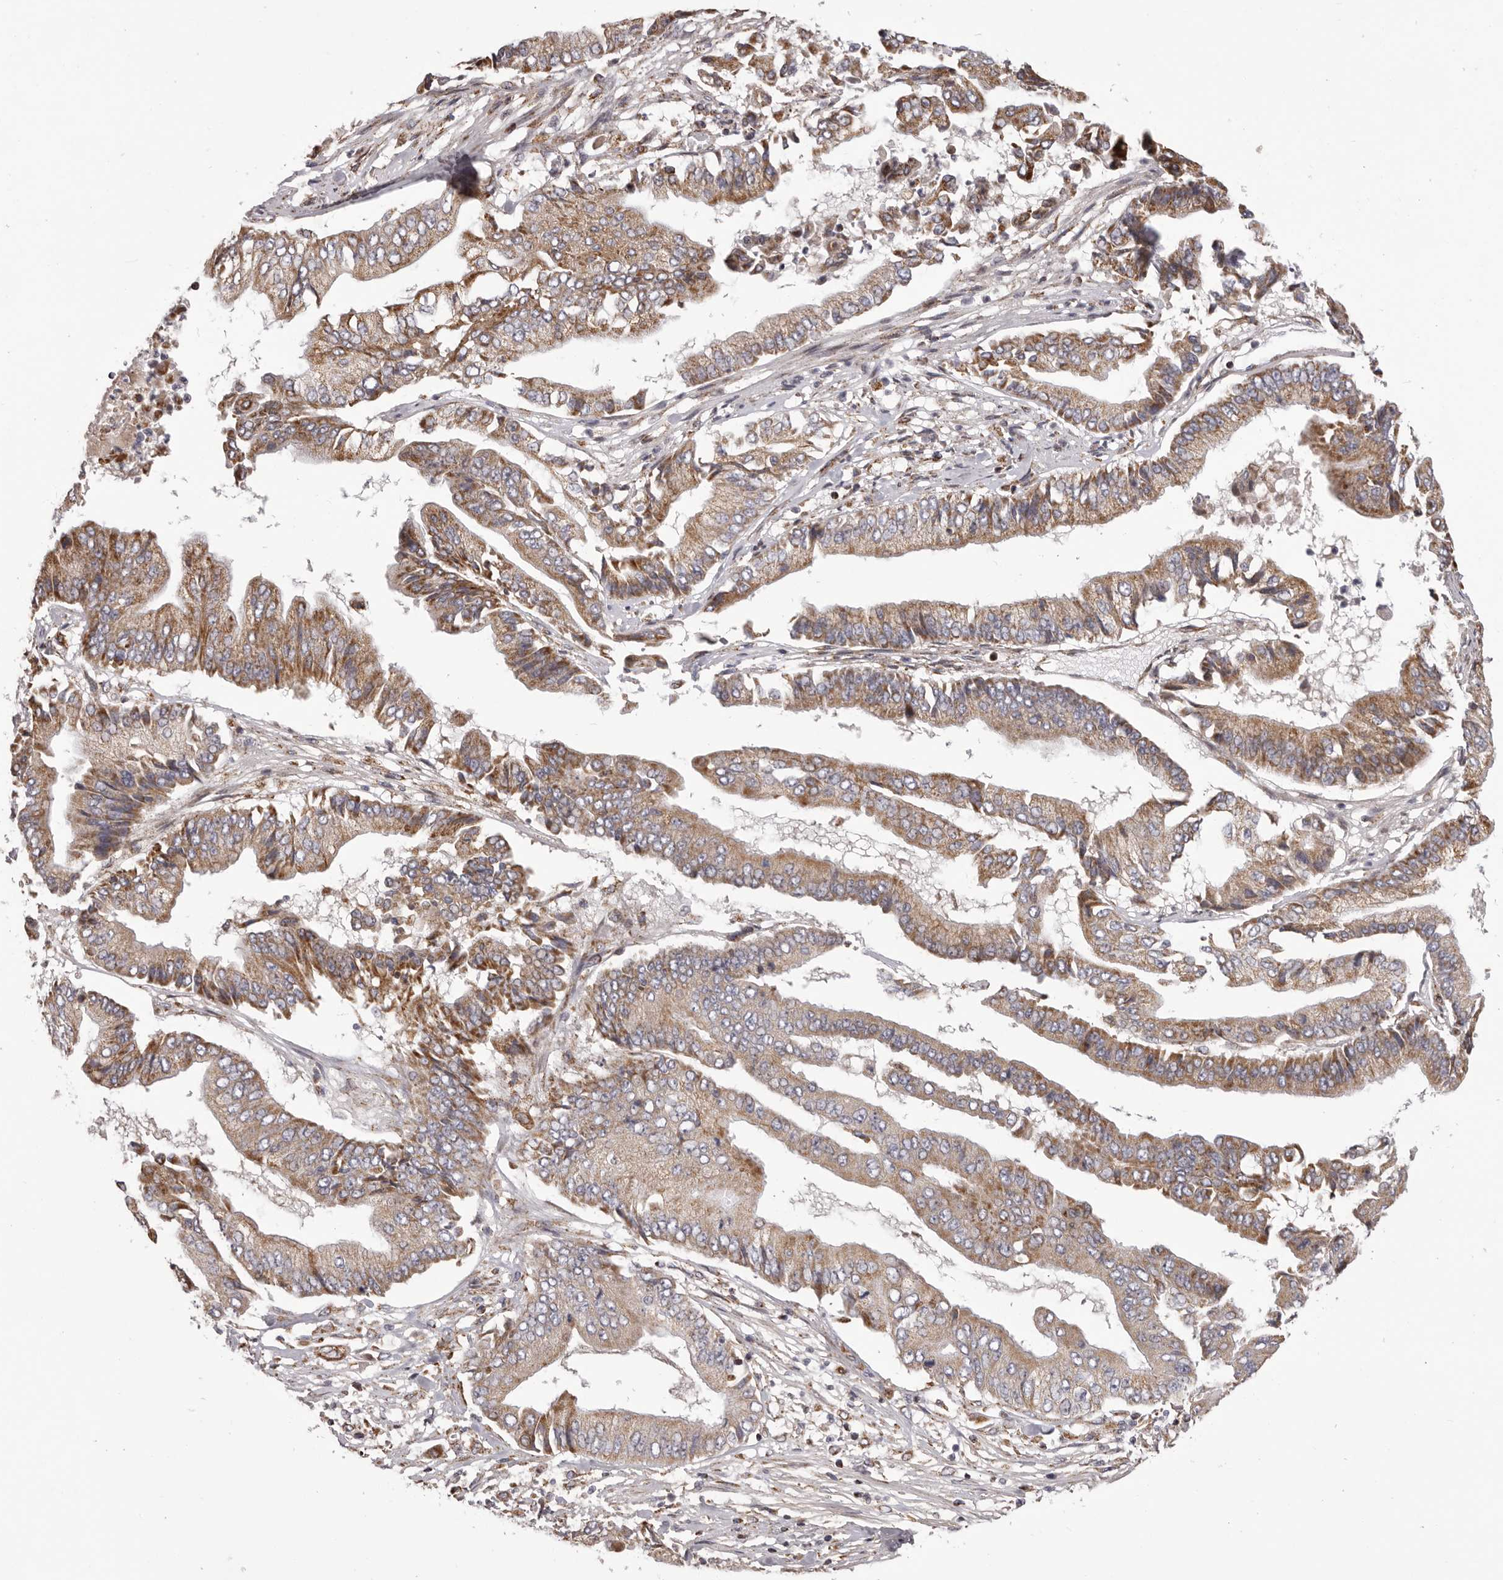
{"staining": {"intensity": "moderate", "quantity": ">75%", "location": "cytoplasmic/membranous"}, "tissue": "pancreatic cancer", "cell_type": "Tumor cells", "image_type": "cancer", "snomed": [{"axis": "morphology", "description": "Adenocarcinoma, NOS"}, {"axis": "topography", "description": "Pancreas"}], "caption": "IHC micrograph of neoplastic tissue: pancreatic cancer (adenocarcinoma) stained using immunohistochemistry displays medium levels of moderate protein expression localized specifically in the cytoplasmic/membranous of tumor cells, appearing as a cytoplasmic/membranous brown color.", "gene": "CHRM2", "patient": {"sex": "female", "age": 77}}